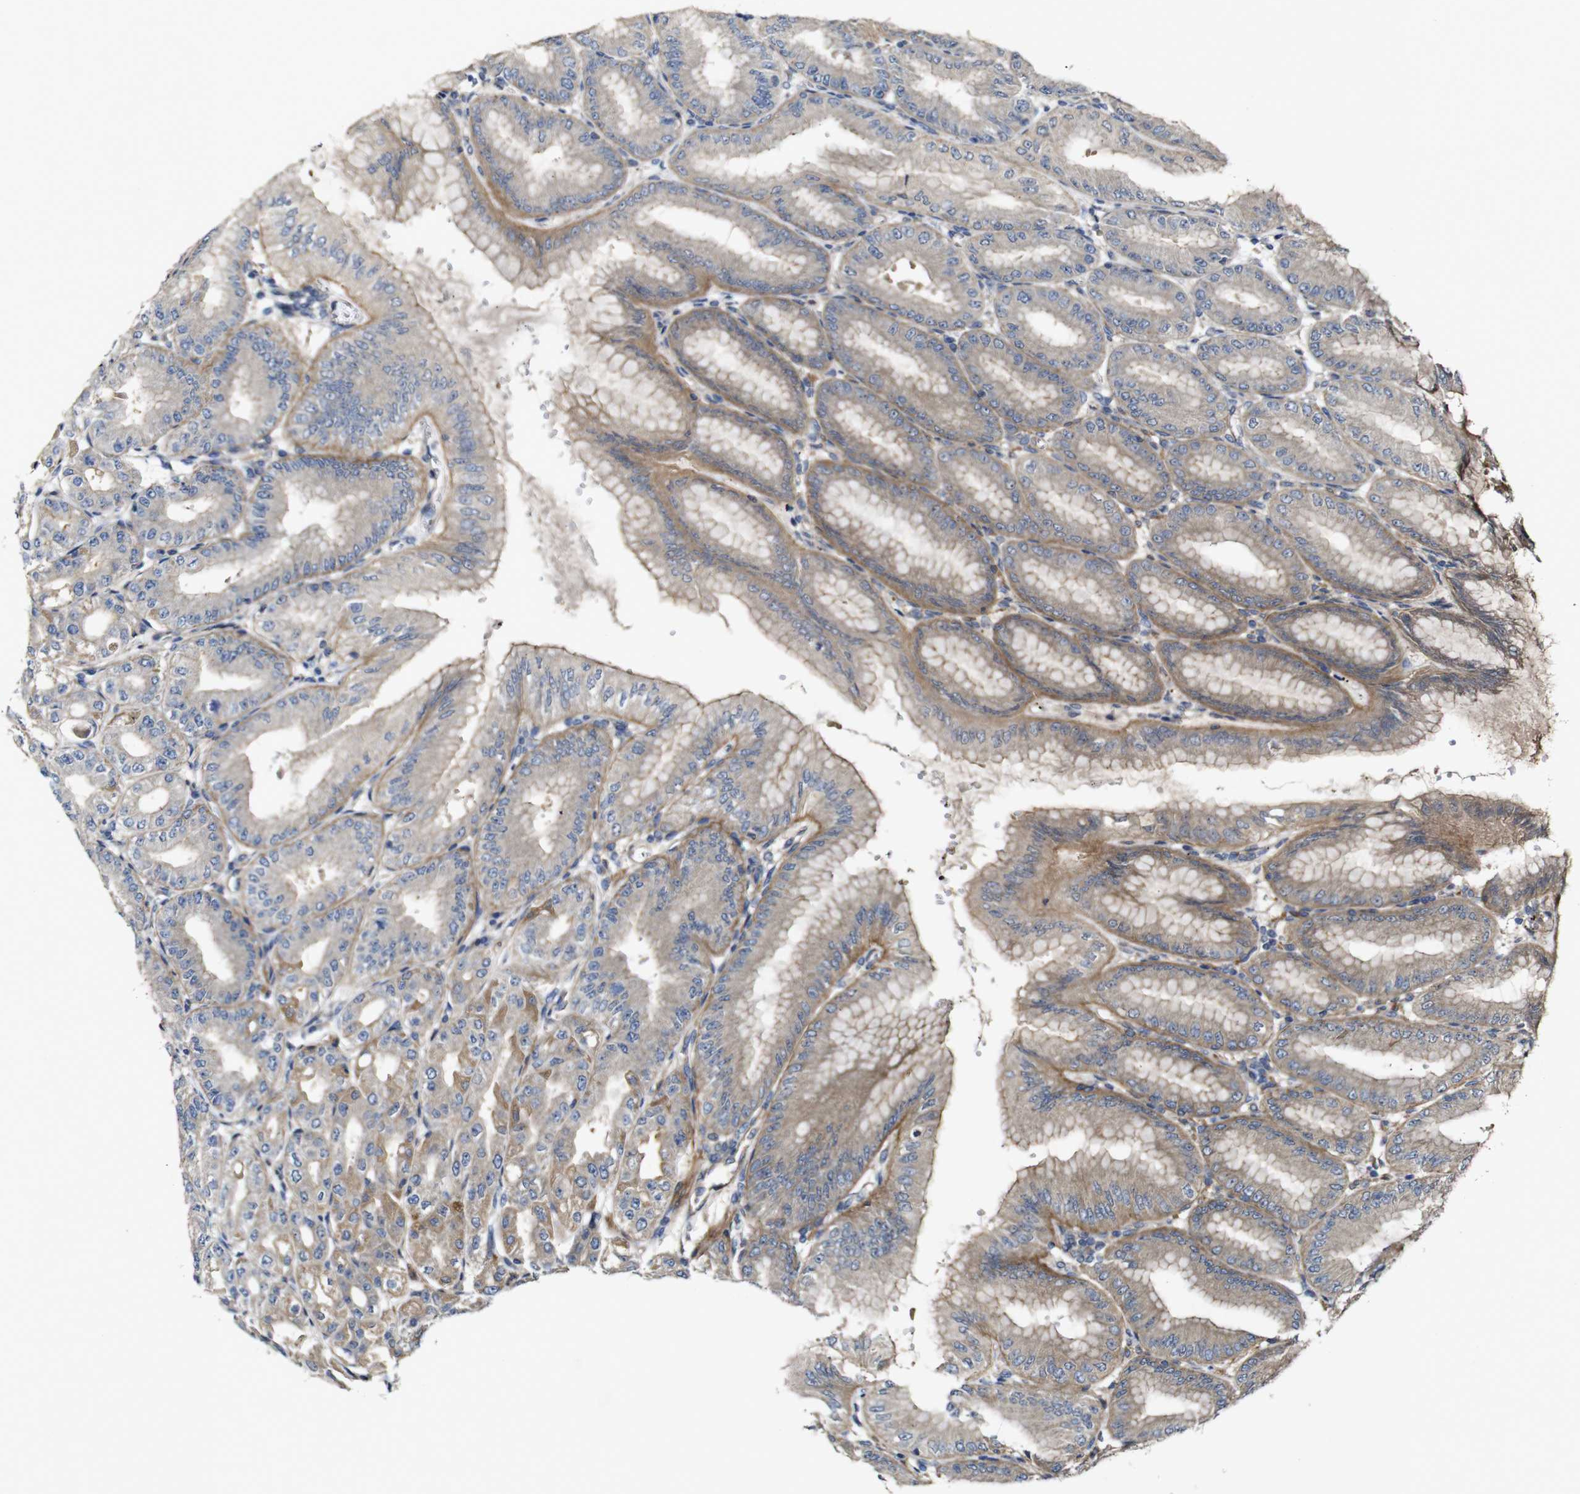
{"staining": {"intensity": "moderate", "quantity": "25%-75%", "location": "cytoplasmic/membranous"}, "tissue": "stomach", "cell_type": "Glandular cells", "image_type": "normal", "snomed": [{"axis": "morphology", "description": "Normal tissue, NOS"}, {"axis": "topography", "description": "Stomach, lower"}], "caption": "A brown stain highlights moderate cytoplasmic/membranous positivity of a protein in glandular cells of normal stomach. Immunohistochemistry stains the protein of interest in brown and the nuclei are stained blue.", "gene": "GSDME", "patient": {"sex": "male", "age": 71}}